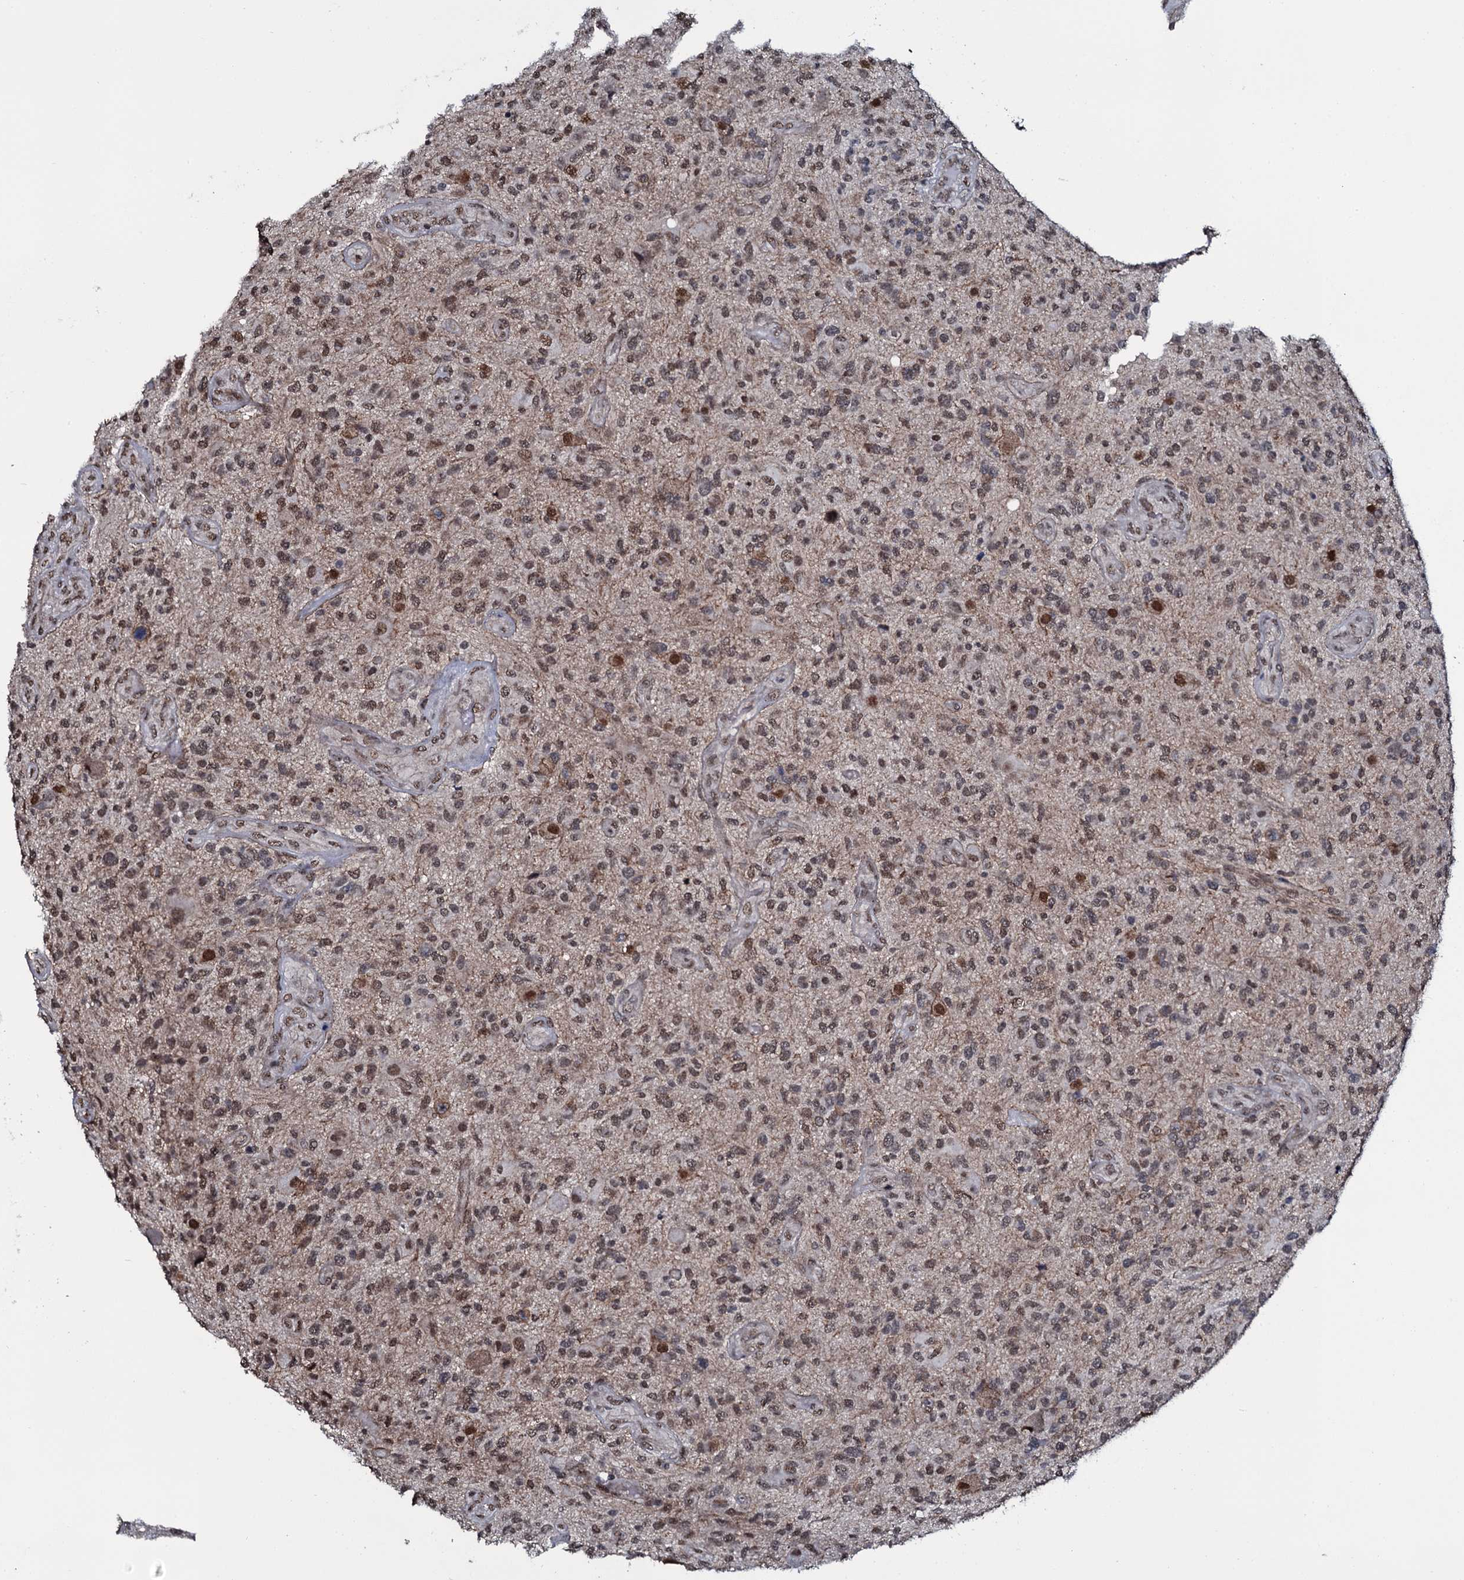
{"staining": {"intensity": "moderate", "quantity": ">75%", "location": "nuclear"}, "tissue": "glioma", "cell_type": "Tumor cells", "image_type": "cancer", "snomed": [{"axis": "morphology", "description": "Glioma, malignant, High grade"}, {"axis": "topography", "description": "Brain"}], "caption": "Immunohistochemical staining of human glioma exhibits medium levels of moderate nuclear protein staining in approximately >75% of tumor cells.", "gene": "SH2D4B", "patient": {"sex": "male", "age": 47}}